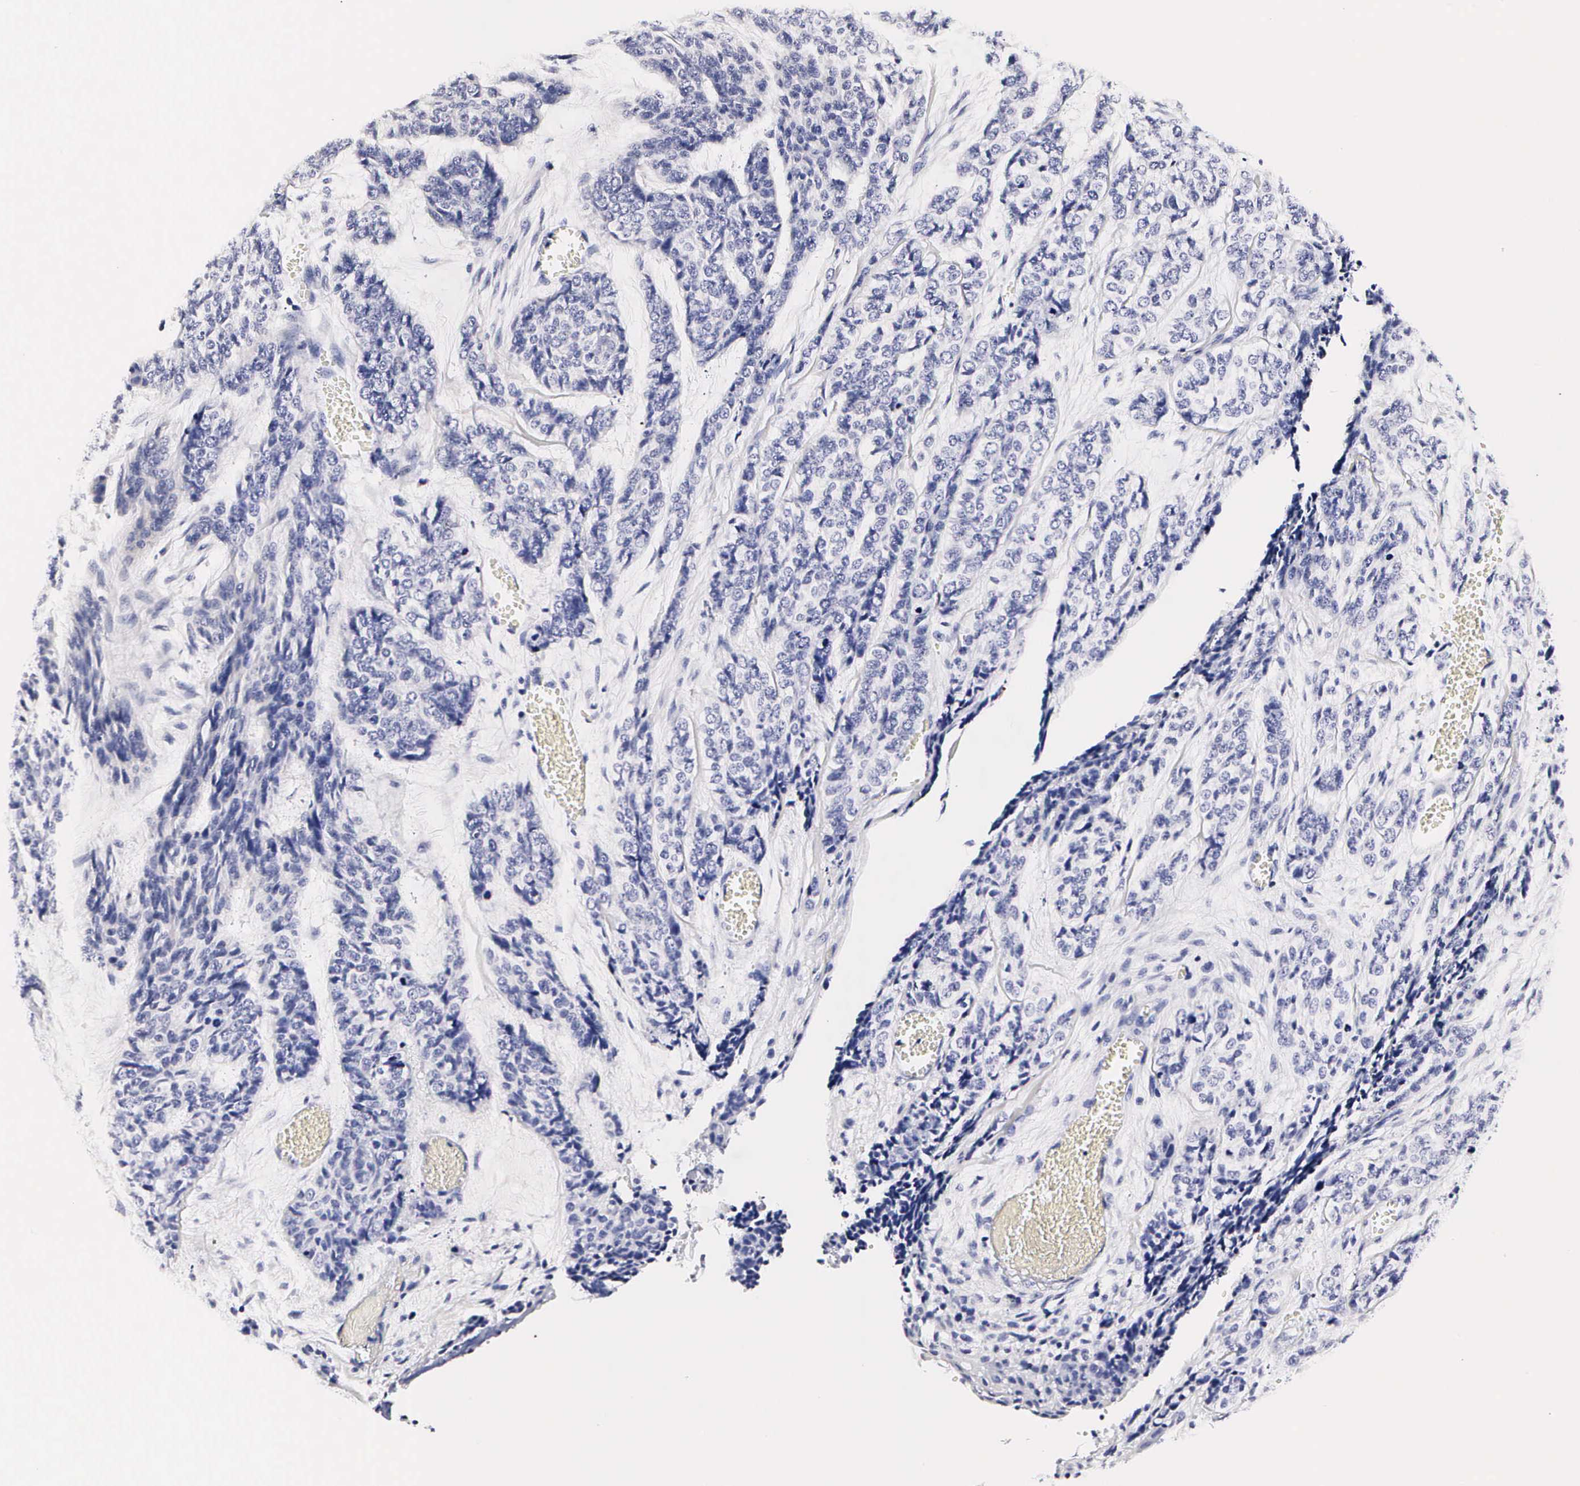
{"staining": {"intensity": "negative", "quantity": "none", "location": "none"}, "tissue": "skin cancer", "cell_type": "Tumor cells", "image_type": "cancer", "snomed": [{"axis": "morphology", "description": "Normal tissue, NOS"}, {"axis": "morphology", "description": "Basal cell carcinoma"}, {"axis": "topography", "description": "Skin"}], "caption": "The micrograph reveals no staining of tumor cells in skin cancer (basal cell carcinoma).", "gene": "RNASE6", "patient": {"sex": "female", "age": 65}}